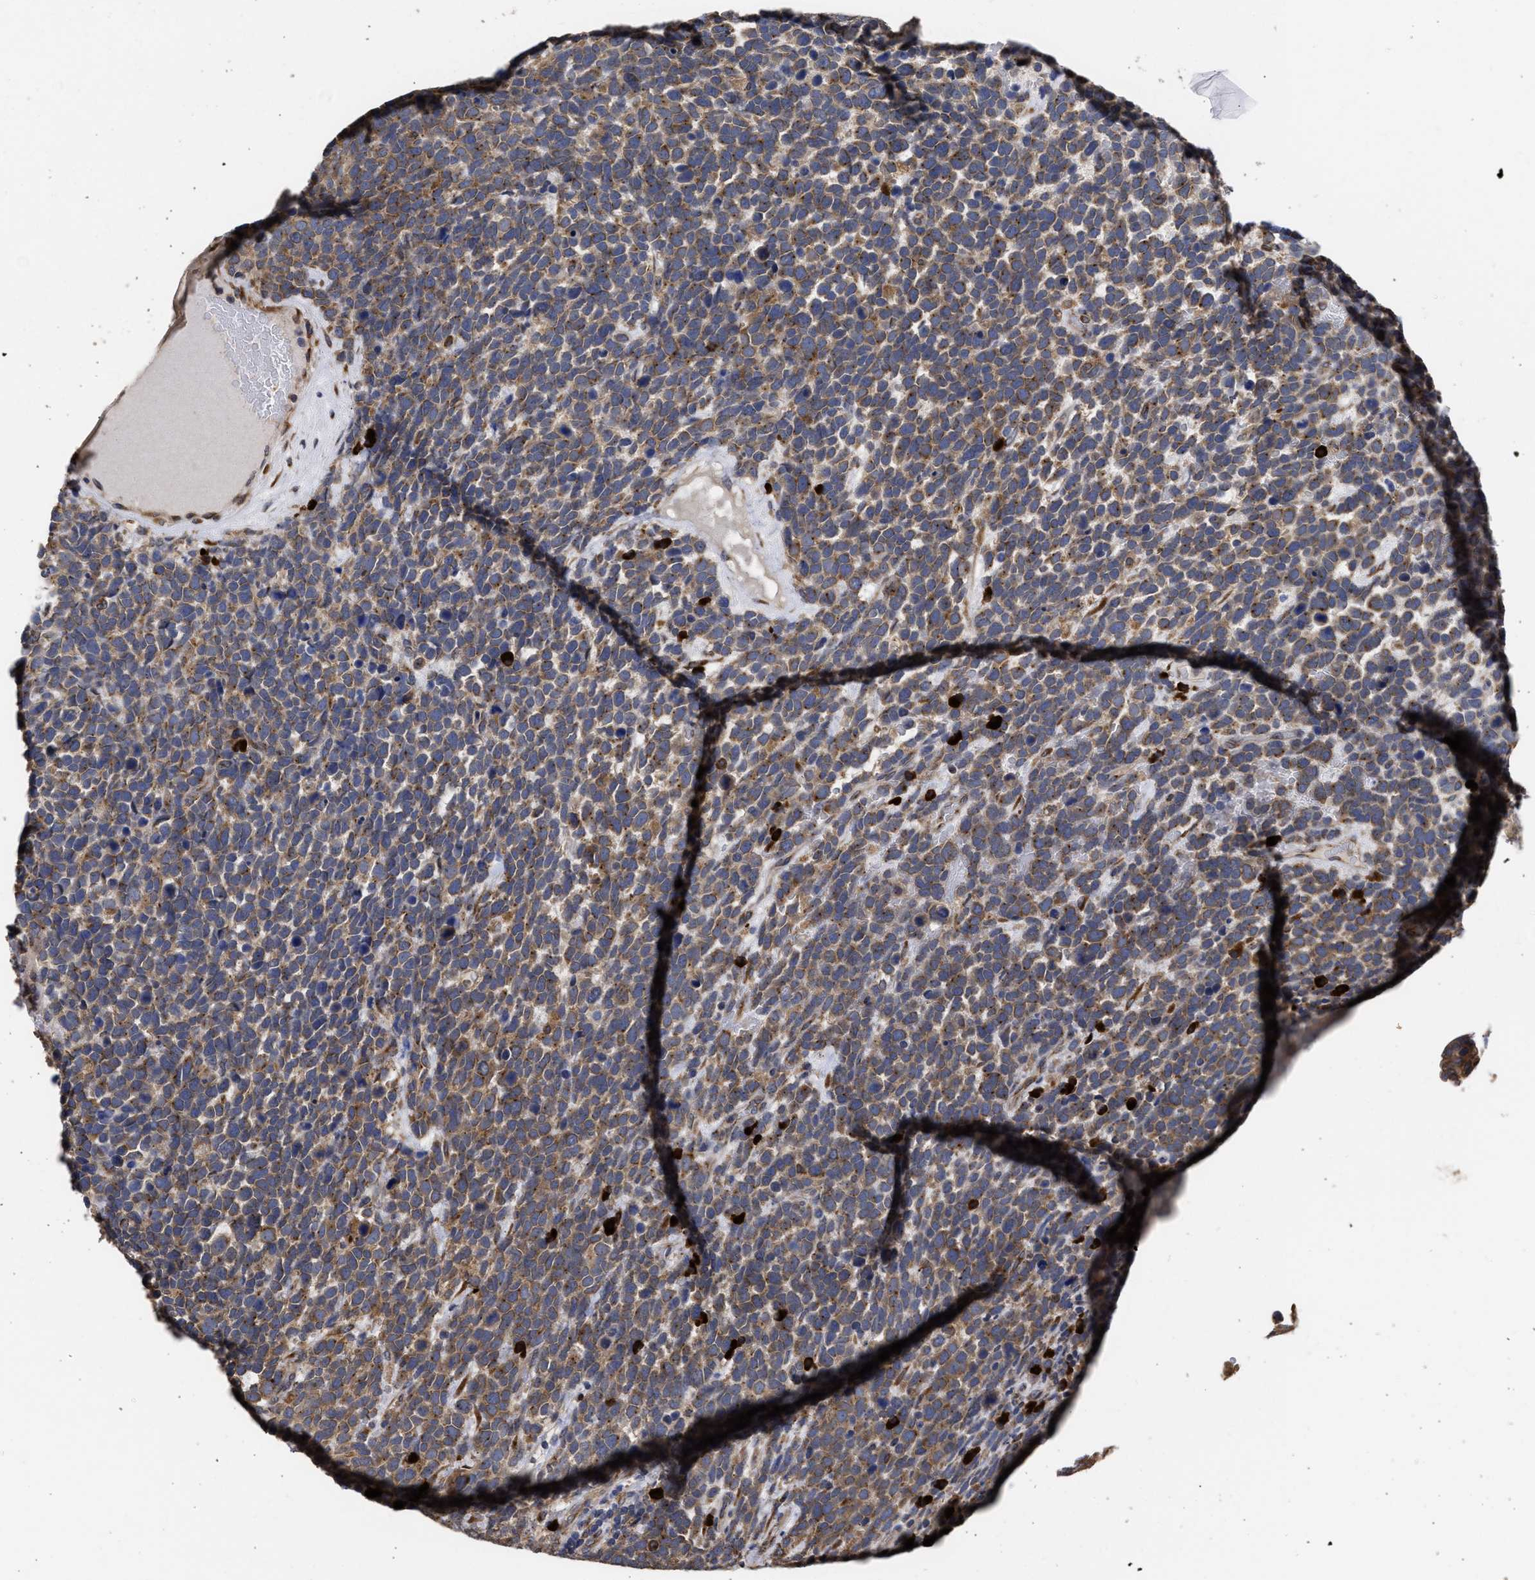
{"staining": {"intensity": "moderate", "quantity": ">75%", "location": "cytoplasmic/membranous"}, "tissue": "urothelial cancer", "cell_type": "Tumor cells", "image_type": "cancer", "snomed": [{"axis": "morphology", "description": "Urothelial carcinoma, High grade"}, {"axis": "topography", "description": "Urinary bladder"}], "caption": "Immunohistochemical staining of human urothelial cancer displays medium levels of moderate cytoplasmic/membranous protein staining in approximately >75% of tumor cells.", "gene": "DNAJC1", "patient": {"sex": "female", "age": 82}}